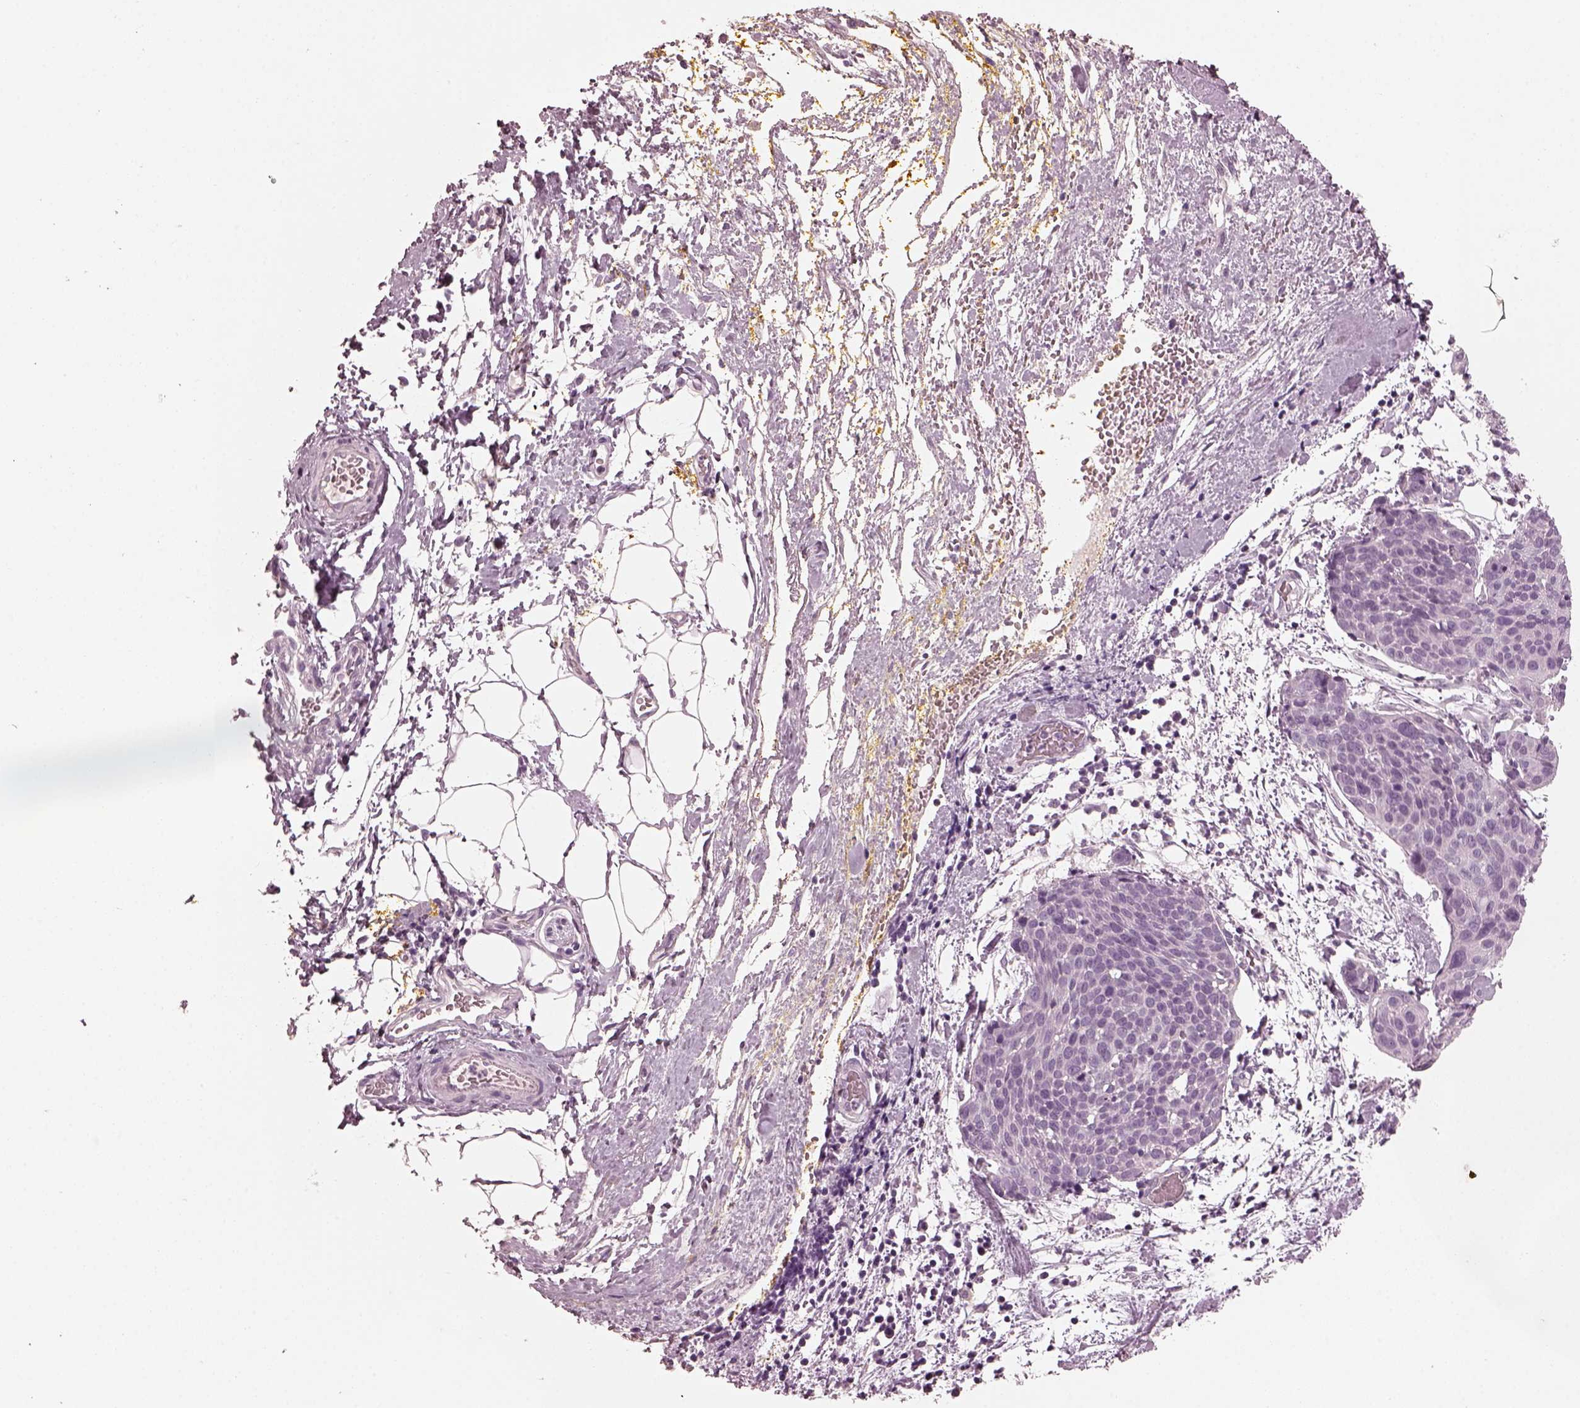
{"staining": {"intensity": "negative", "quantity": "none", "location": "none"}, "tissue": "cervical cancer", "cell_type": "Tumor cells", "image_type": "cancer", "snomed": [{"axis": "morphology", "description": "Squamous cell carcinoma, NOS"}, {"axis": "topography", "description": "Cervix"}], "caption": "The immunohistochemistry micrograph has no significant positivity in tumor cells of cervical cancer (squamous cell carcinoma) tissue.", "gene": "CGA", "patient": {"sex": "female", "age": 39}}